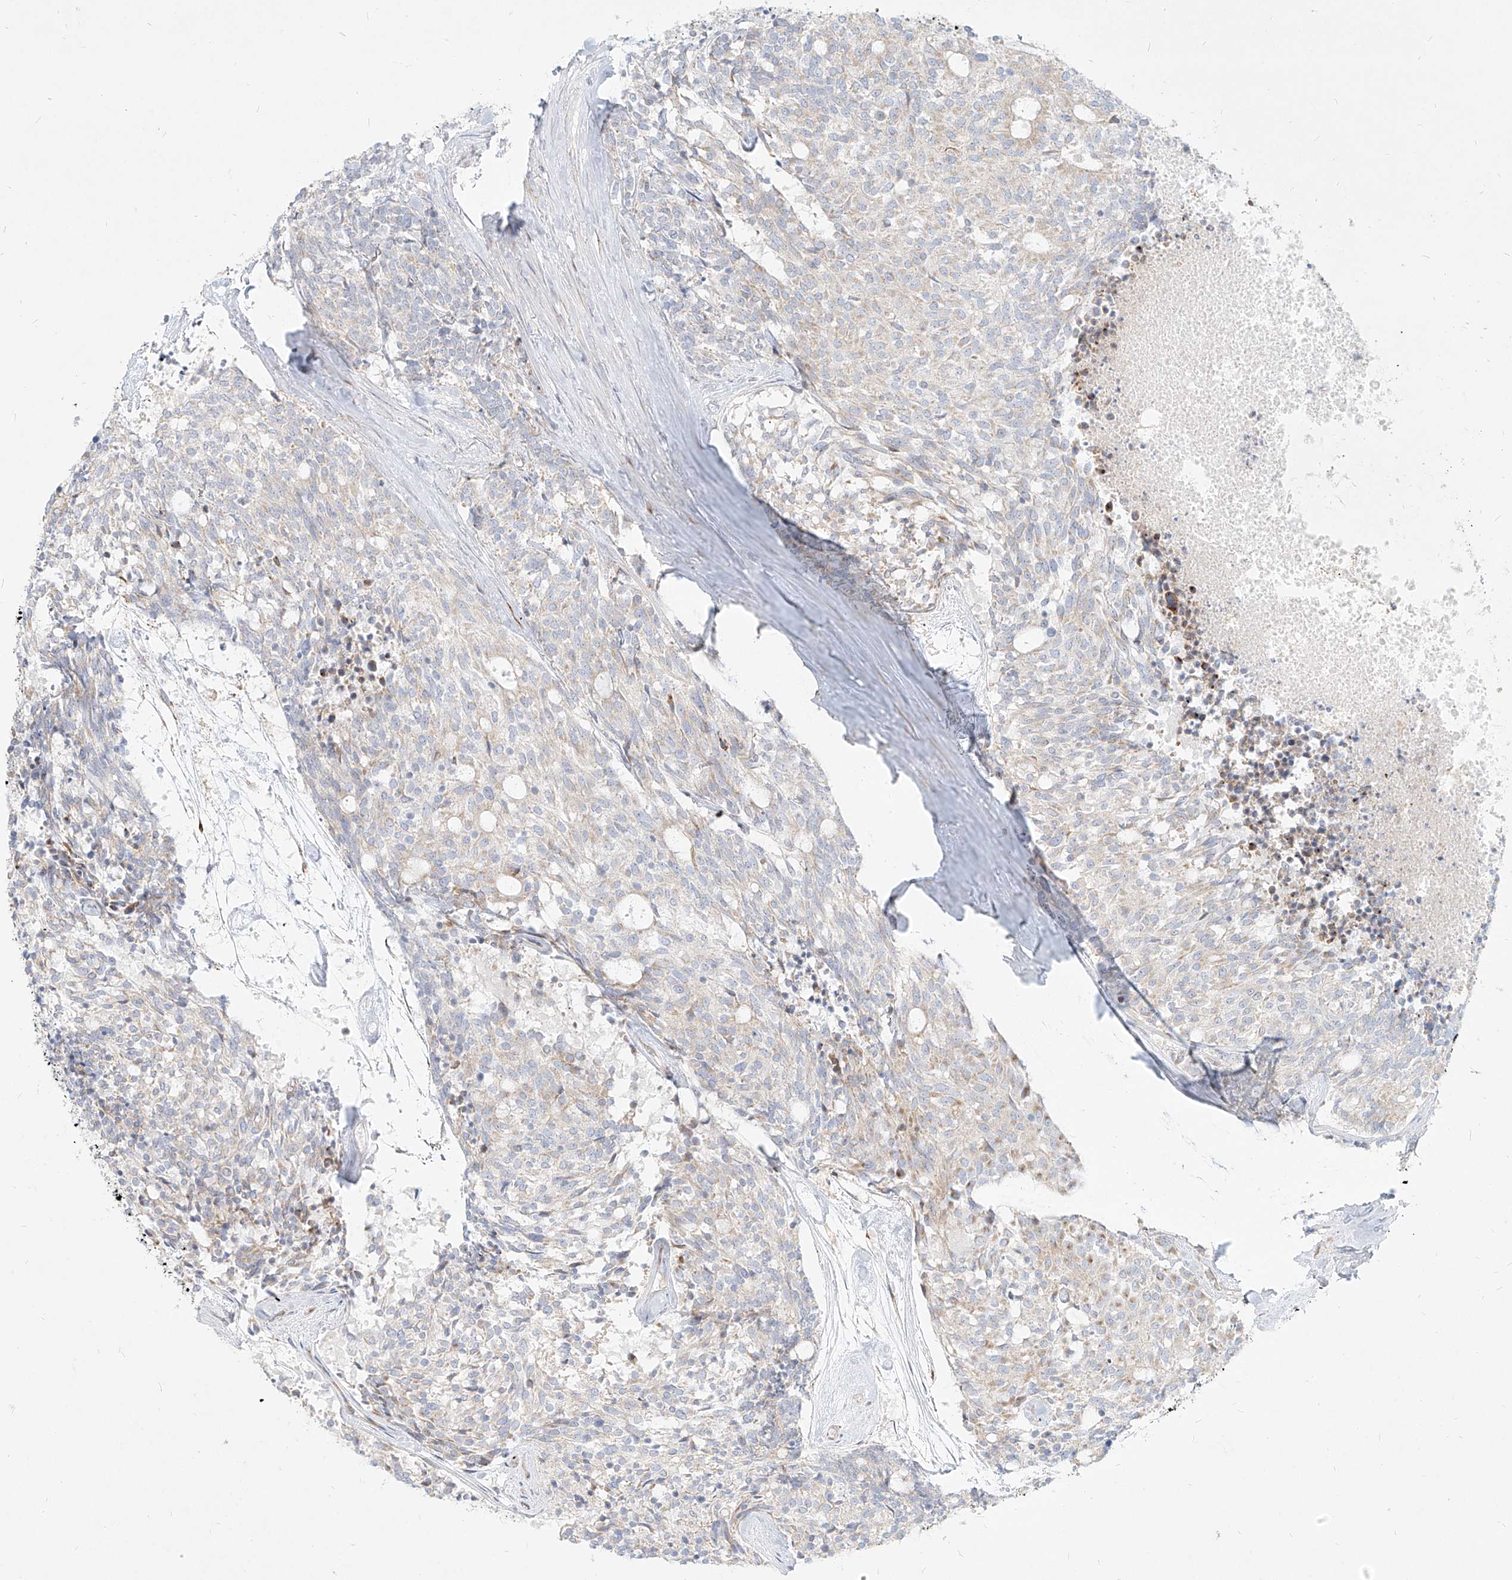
{"staining": {"intensity": "negative", "quantity": "none", "location": "none"}, "tissue": "carcinoid", "cell_type": "Tumor cells", "image_type": "cancer", "snomed": [{"axis": "morphology", "description": "Carcinoid, malignant, NOS"}, {"axis": "topography", "description": "Pancreas"}], "caption": "Malignant carcinoid stained for a protein using immunohistochemistry (IHC) displays no positivity tumor cells.", "gene": "MTX2", "patient": {"sex": "female", "age": 54}}